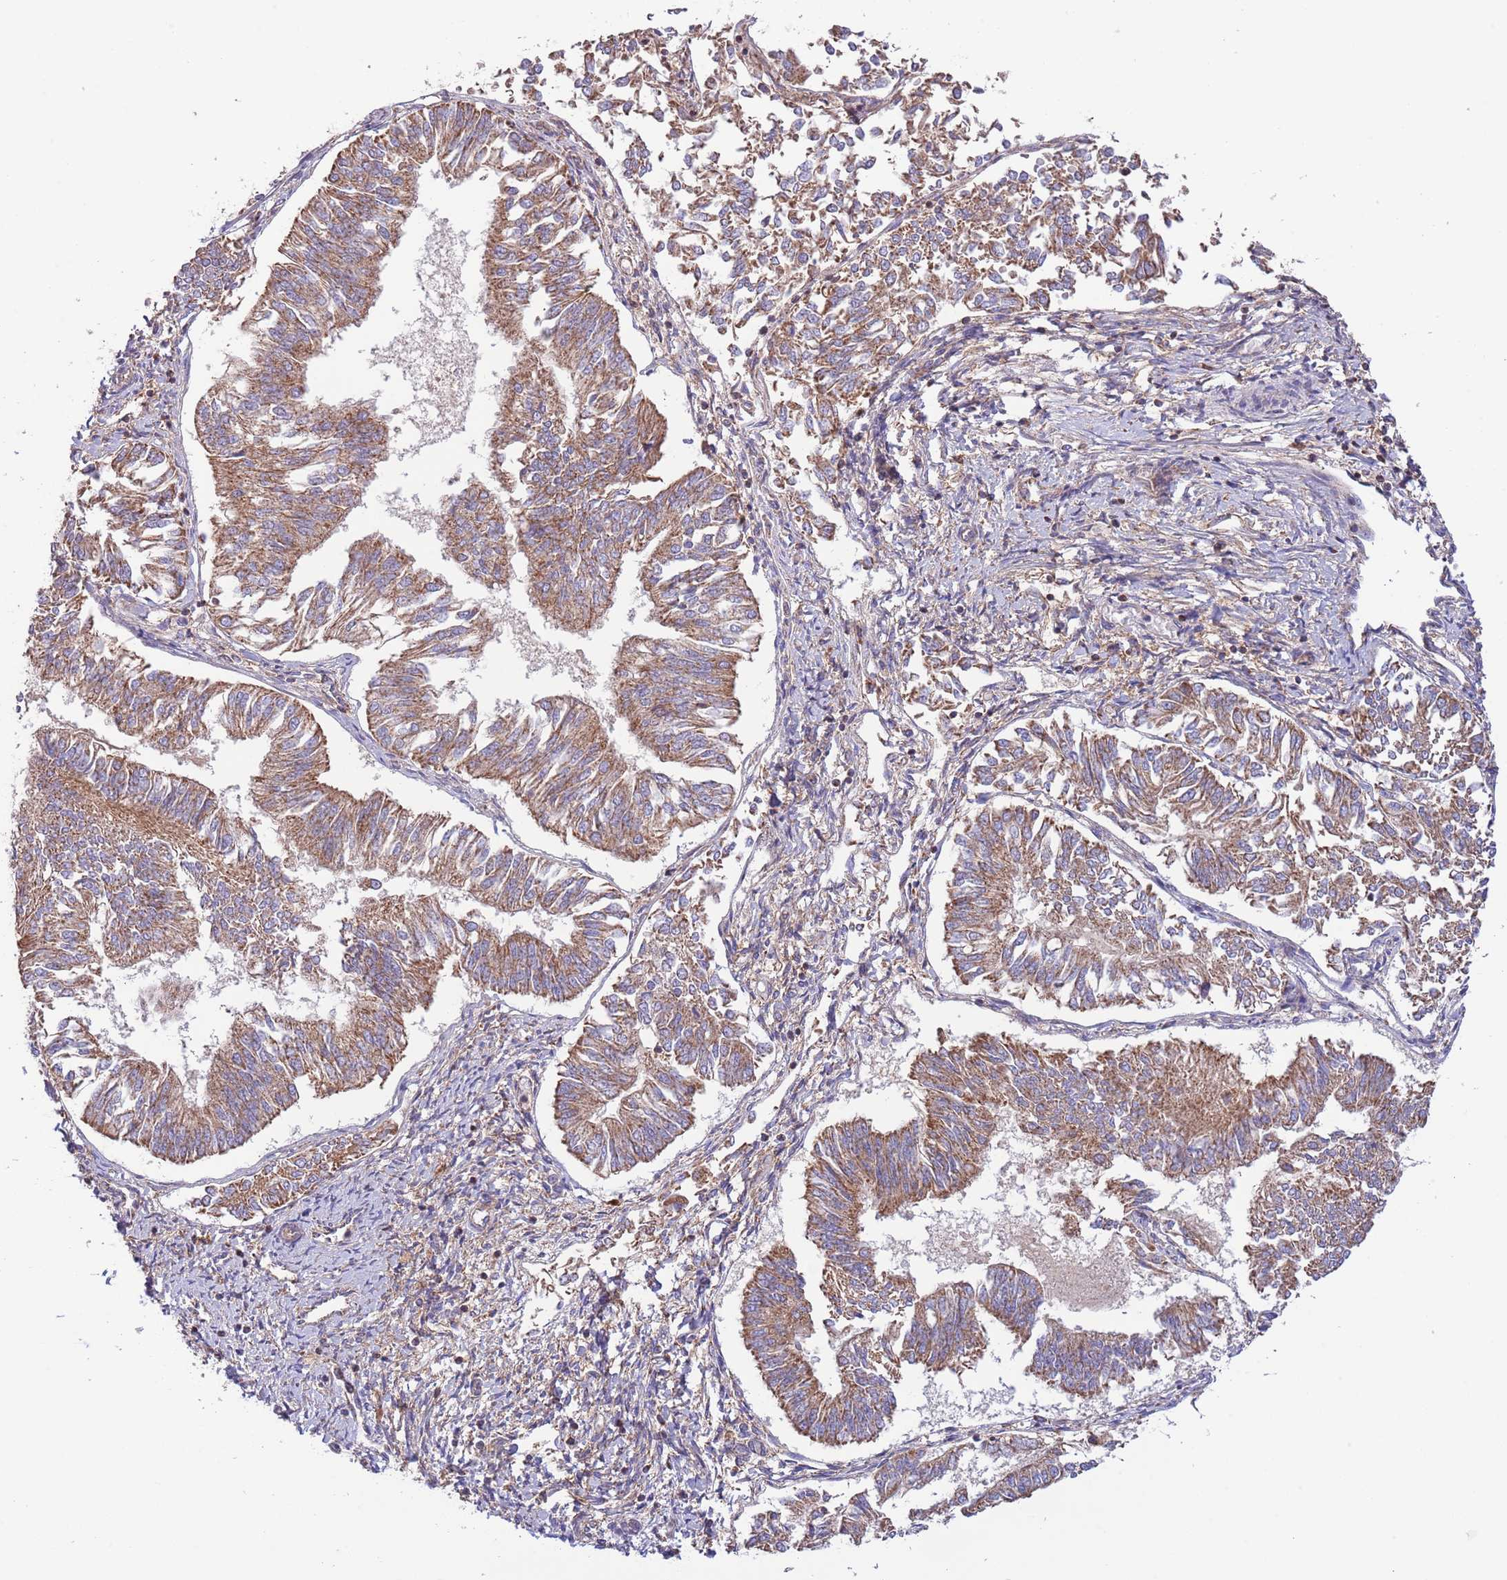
{"staining": {"intensity": "moderate", "quantity": ">75%", "location": "cytoplasmic/membranous"}, "tissue": "endometrial cancer", "cell_type": "Tumor cells", "image_type": "cancer", "snomed": [{"axis": "morphology", "description": "Adenocarcinoma, NOS"}, {"axis": "topography", "description": "Endometrium"}], "caption": "This photomicrograph exhibits endometrial cancer (adenocarcinoma) stained with IHC to label a protein in brown. The cytoplasmic/membranous of tumor cells show moderate positivity for the protein. Nuclei are counter-stained blue.", "gene": "DNAJA3", "patient": {"sex": "female", "age": 58}}